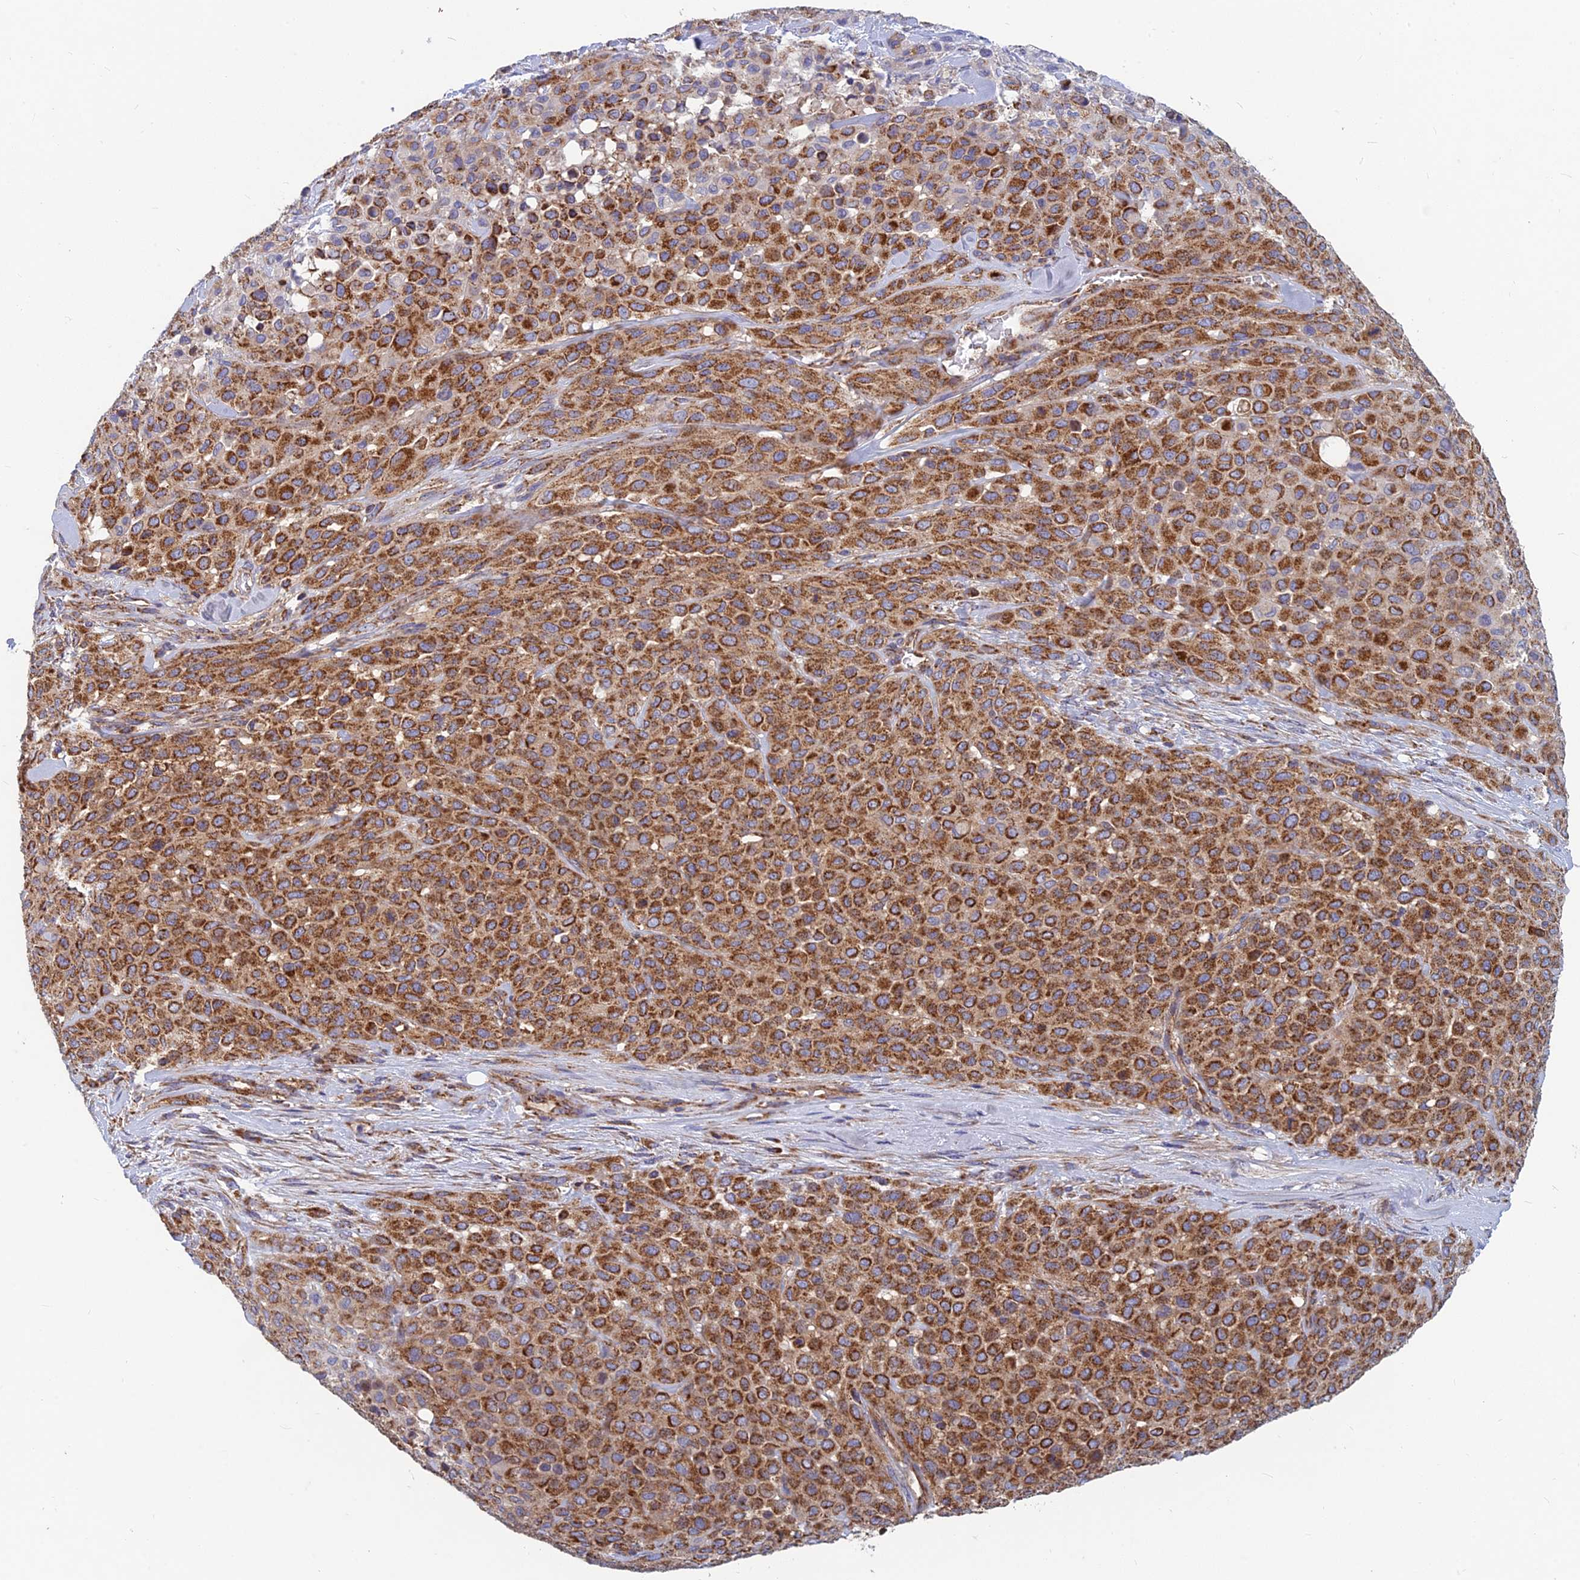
{"staining": {"intensity": "strong", "quantity": ">75%", "location": "cytoplasmic/membranous"}, "tissue": "melanoma", "cell_type": "Tumor cells", "image_type": "cancer", "snomed": [{"axis": "morphology", "description": "Malignant melanoma, Metastatic site"}, {"axis": "topography", "description": "Skin"}], "caption": "Approximately >75% of tumor cells in human melanoma show strong cytoplasmic/membranous protein positivity as visualized by brown immunohistochemical staining.", "gene": "MRPS9", "patient": {"sex": "female", "age": 81}}